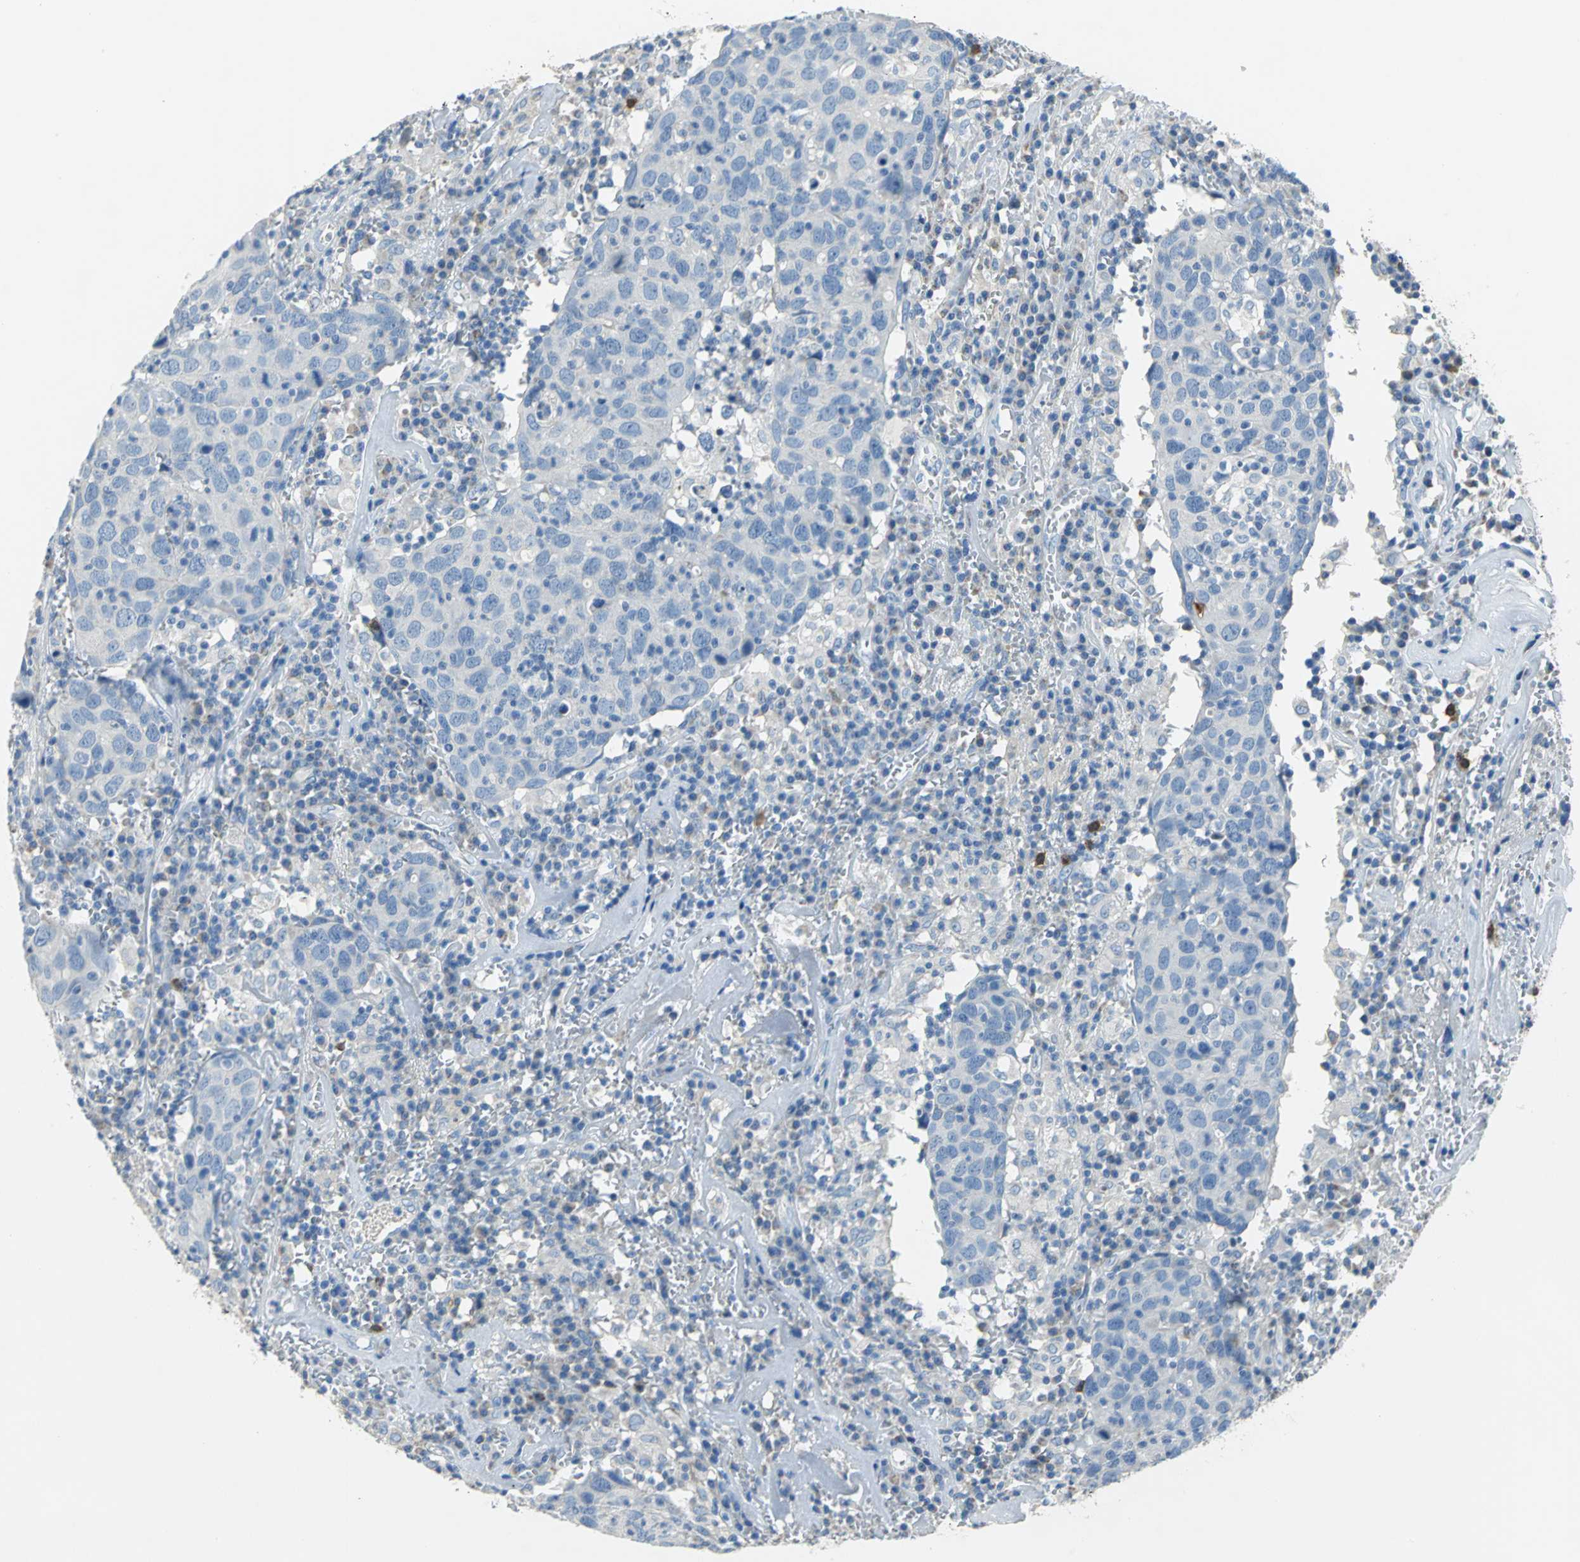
{"staining": {"intensity": "negative", "quantity": "none", "location": "none"}, "tissue": "head and neck cancer", "cell_type": "Tumor cells", "image_type": "cancer", "snomed": [{"axis": "morphology", "description": "Adenocarcinoma, NOS"}, {"axis": "topography", "description": "Salivary gland"}, {"axis": "topography", "description": "Head-Neck"}], "caption": "An image of human head and neck cancer is negative for staining in tumor cells. (Brightfield microscopy of DAB (3,3'-diaminobenzidine) immunohistochemistry at high magnification).", "gene": "ALOX15", "patient": {"sex": "female", "age": 65}}